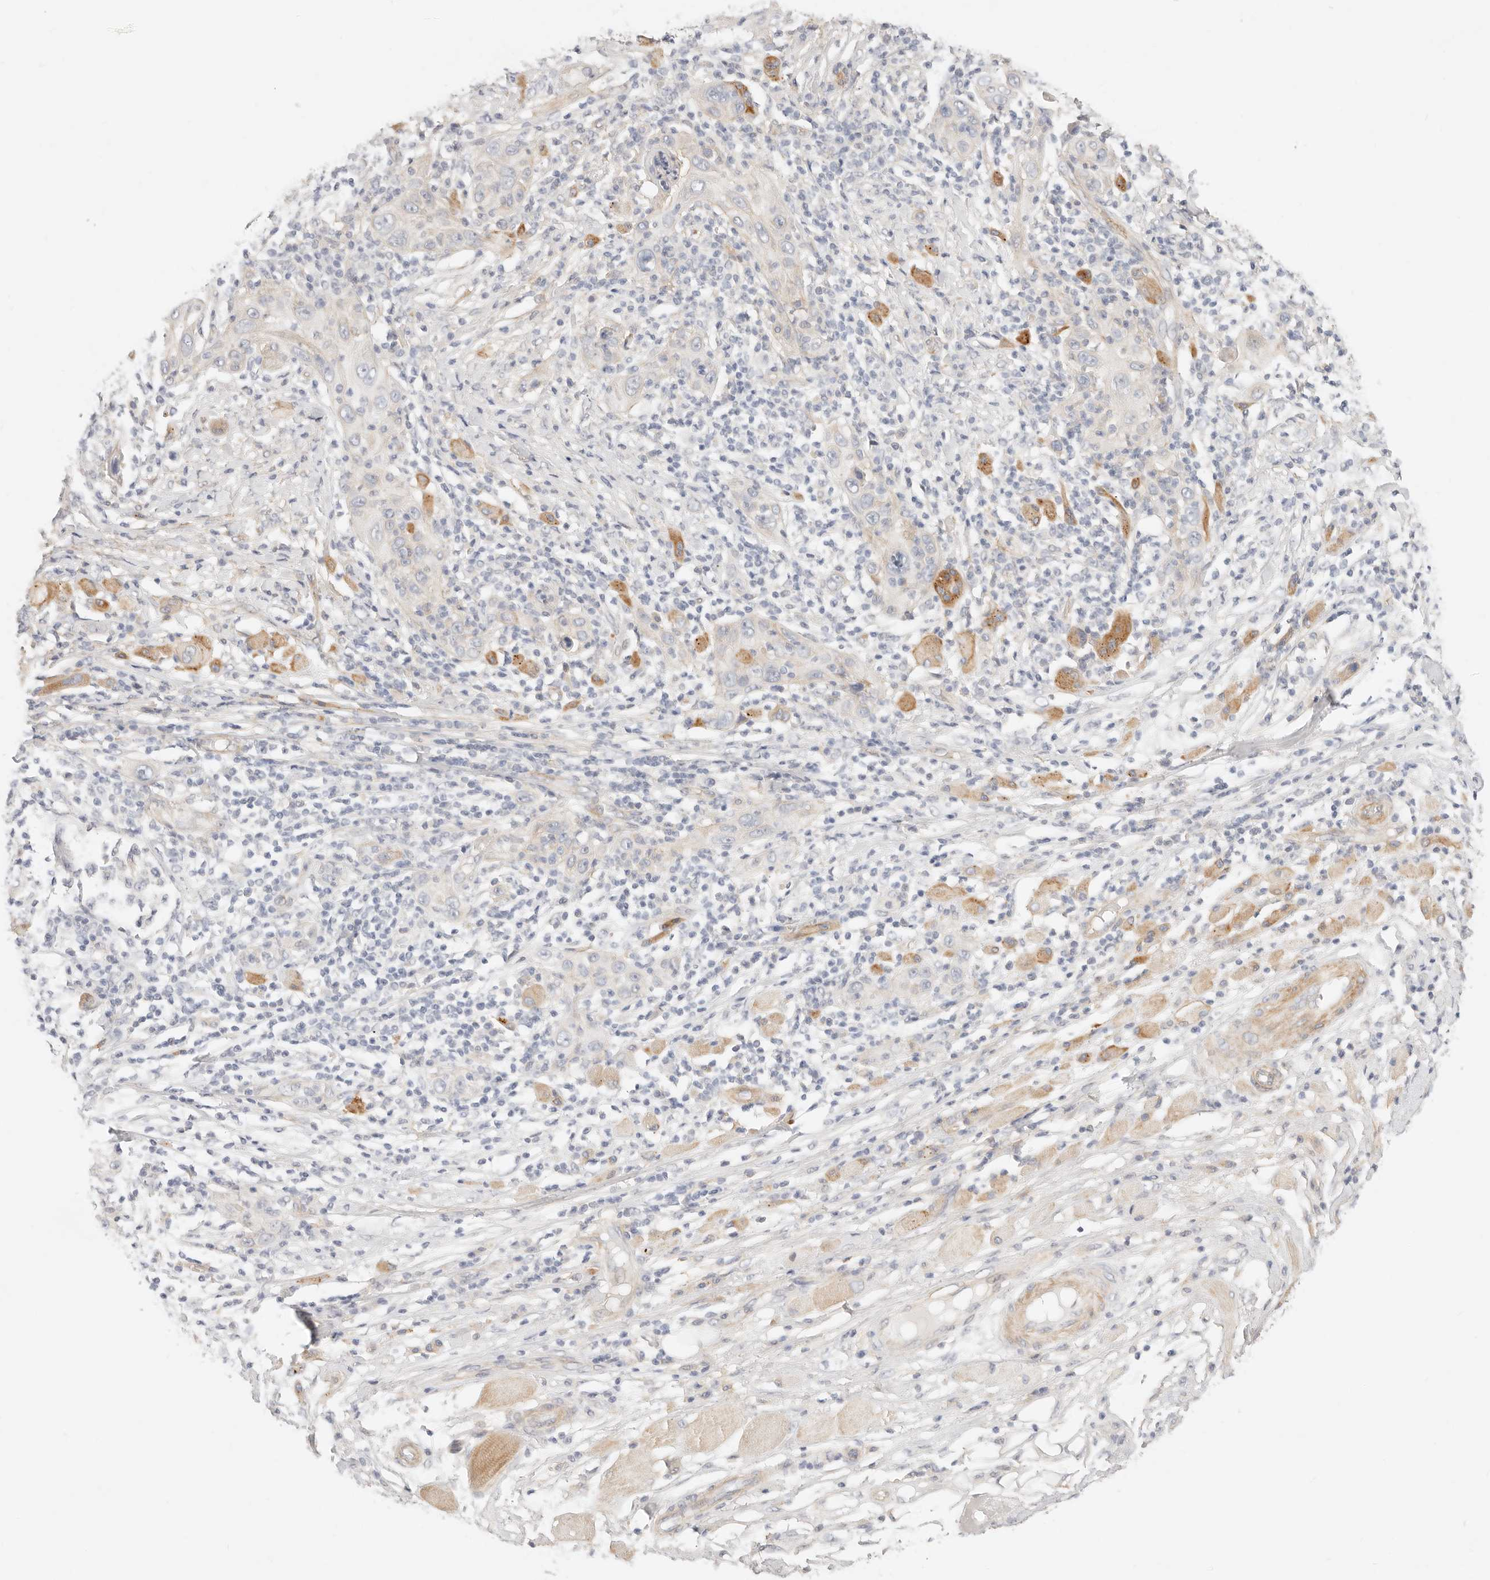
{"staining": {"intensity": "negative", "quantity": "none", "location": "none"}, "tissue": "skin cancer", "cell_type": "Tumor cells", "image_type": "cancer", "snomed": [{"axis": "morphology", "description": "Squamous cell carcinoma, NOS"}, {"axis": "topography", "description": "Skin"}], "caption": "This micrograph is of skin cancer (squamous cell carcinoma) stained with IHC to label a protein in brown with the nuclei are counter-stained blue. There is no expression in tumor cells. (Brightfield microscopy of DAB (3,3'-diaminobenzidine) IHC at high magnification).", "gene": "UBXN10", "patient": {"sex": "female", "age": 88}}